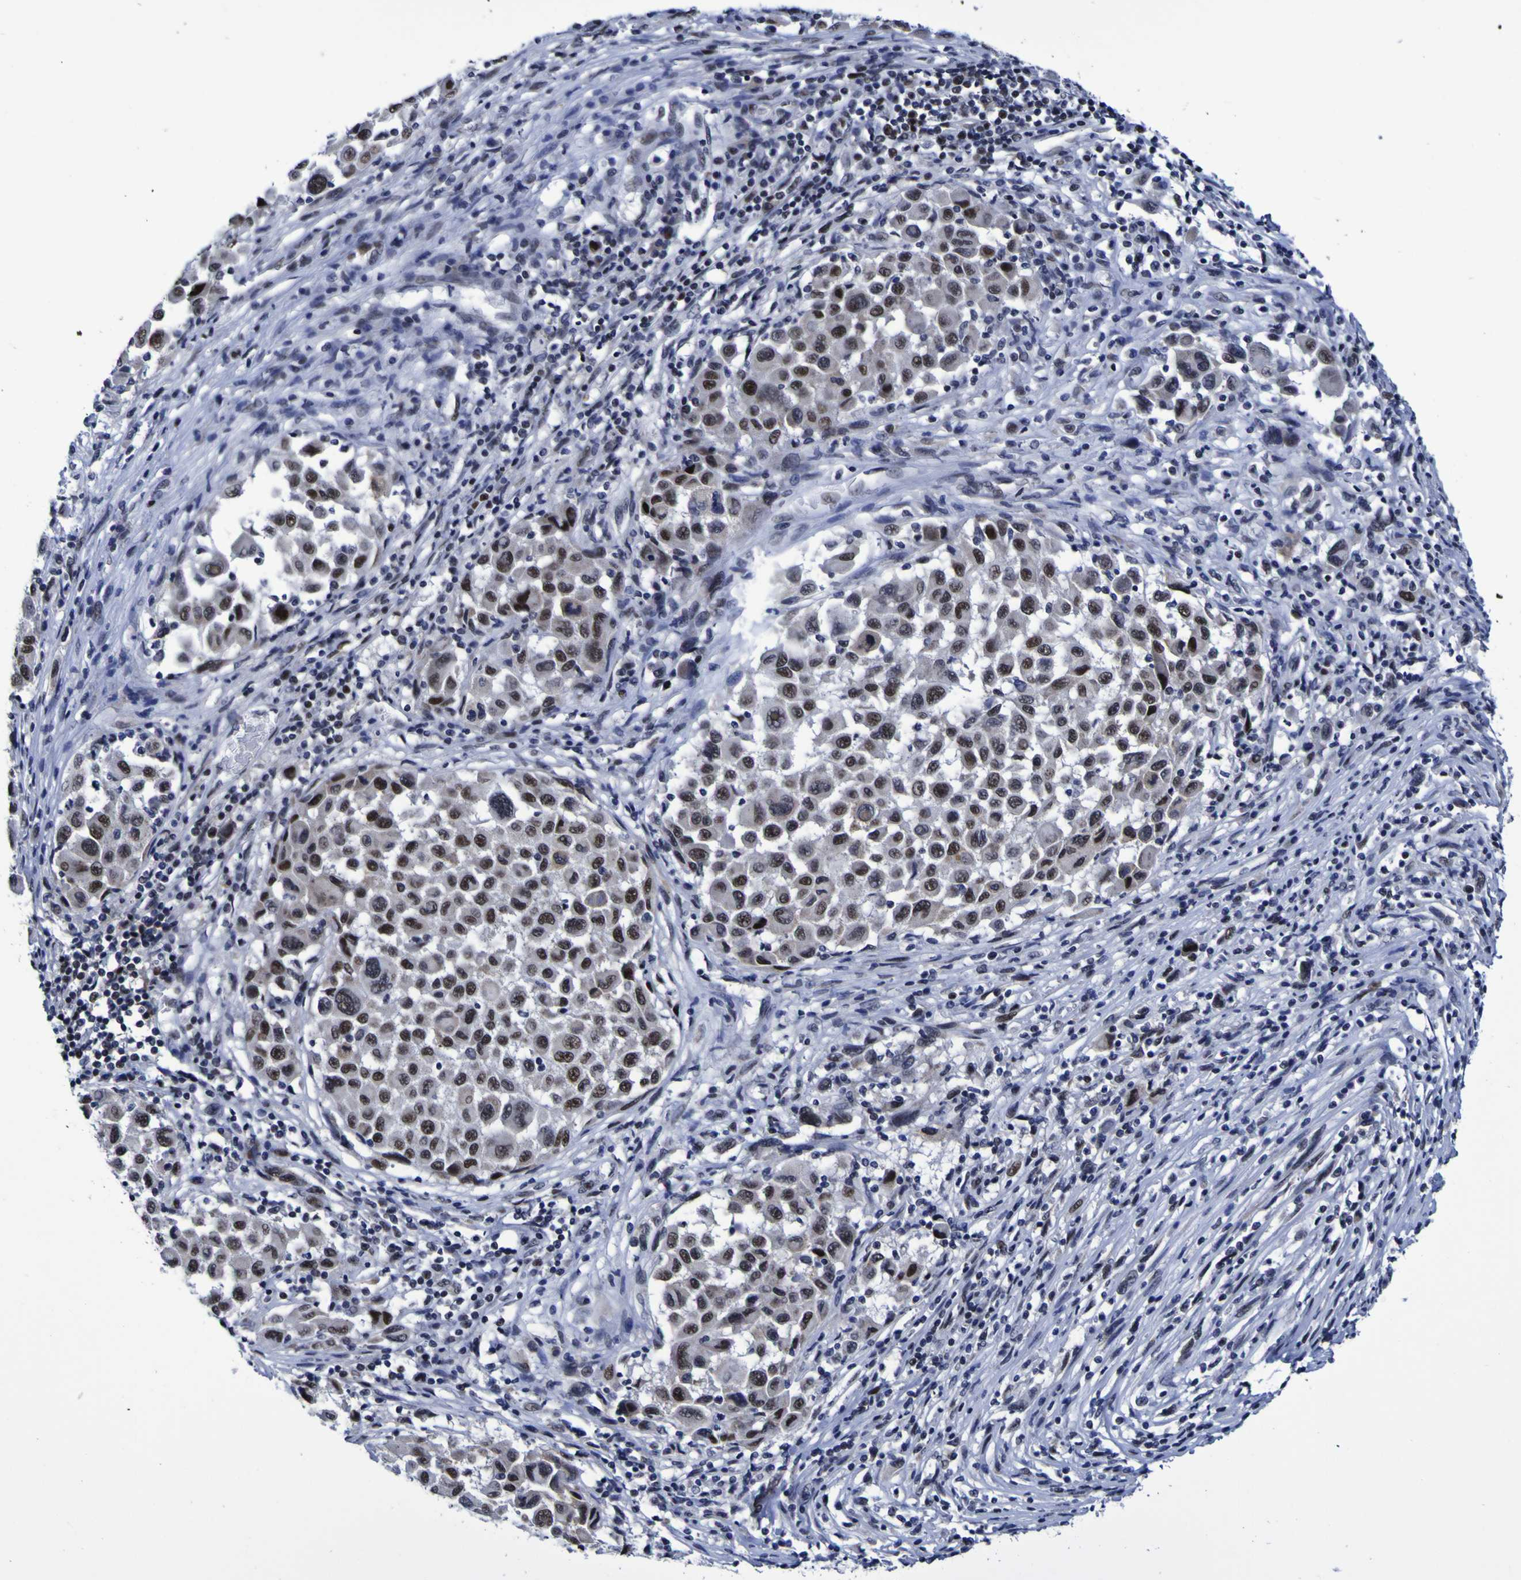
{"staining": {"intensity": "strong", "quantity": "25%-75%", "location": "nuclear"}, "tissue": "melanoma", "cell_type": "Tumor cells", "image_type": "cancer", "snomed": [{"axis": "morphology", "description": "Malignant melanoma, Metastatic site"}, {"axis": "topography", "description": "Lymph node"}], "caption": "Melanoma was stained to show a protein in brown. There is high levels of strong nuclear staining in about 25%-75% of tumor cells.", "gene": "MBD3", "patient": {"sex": "male", "age": 61}}